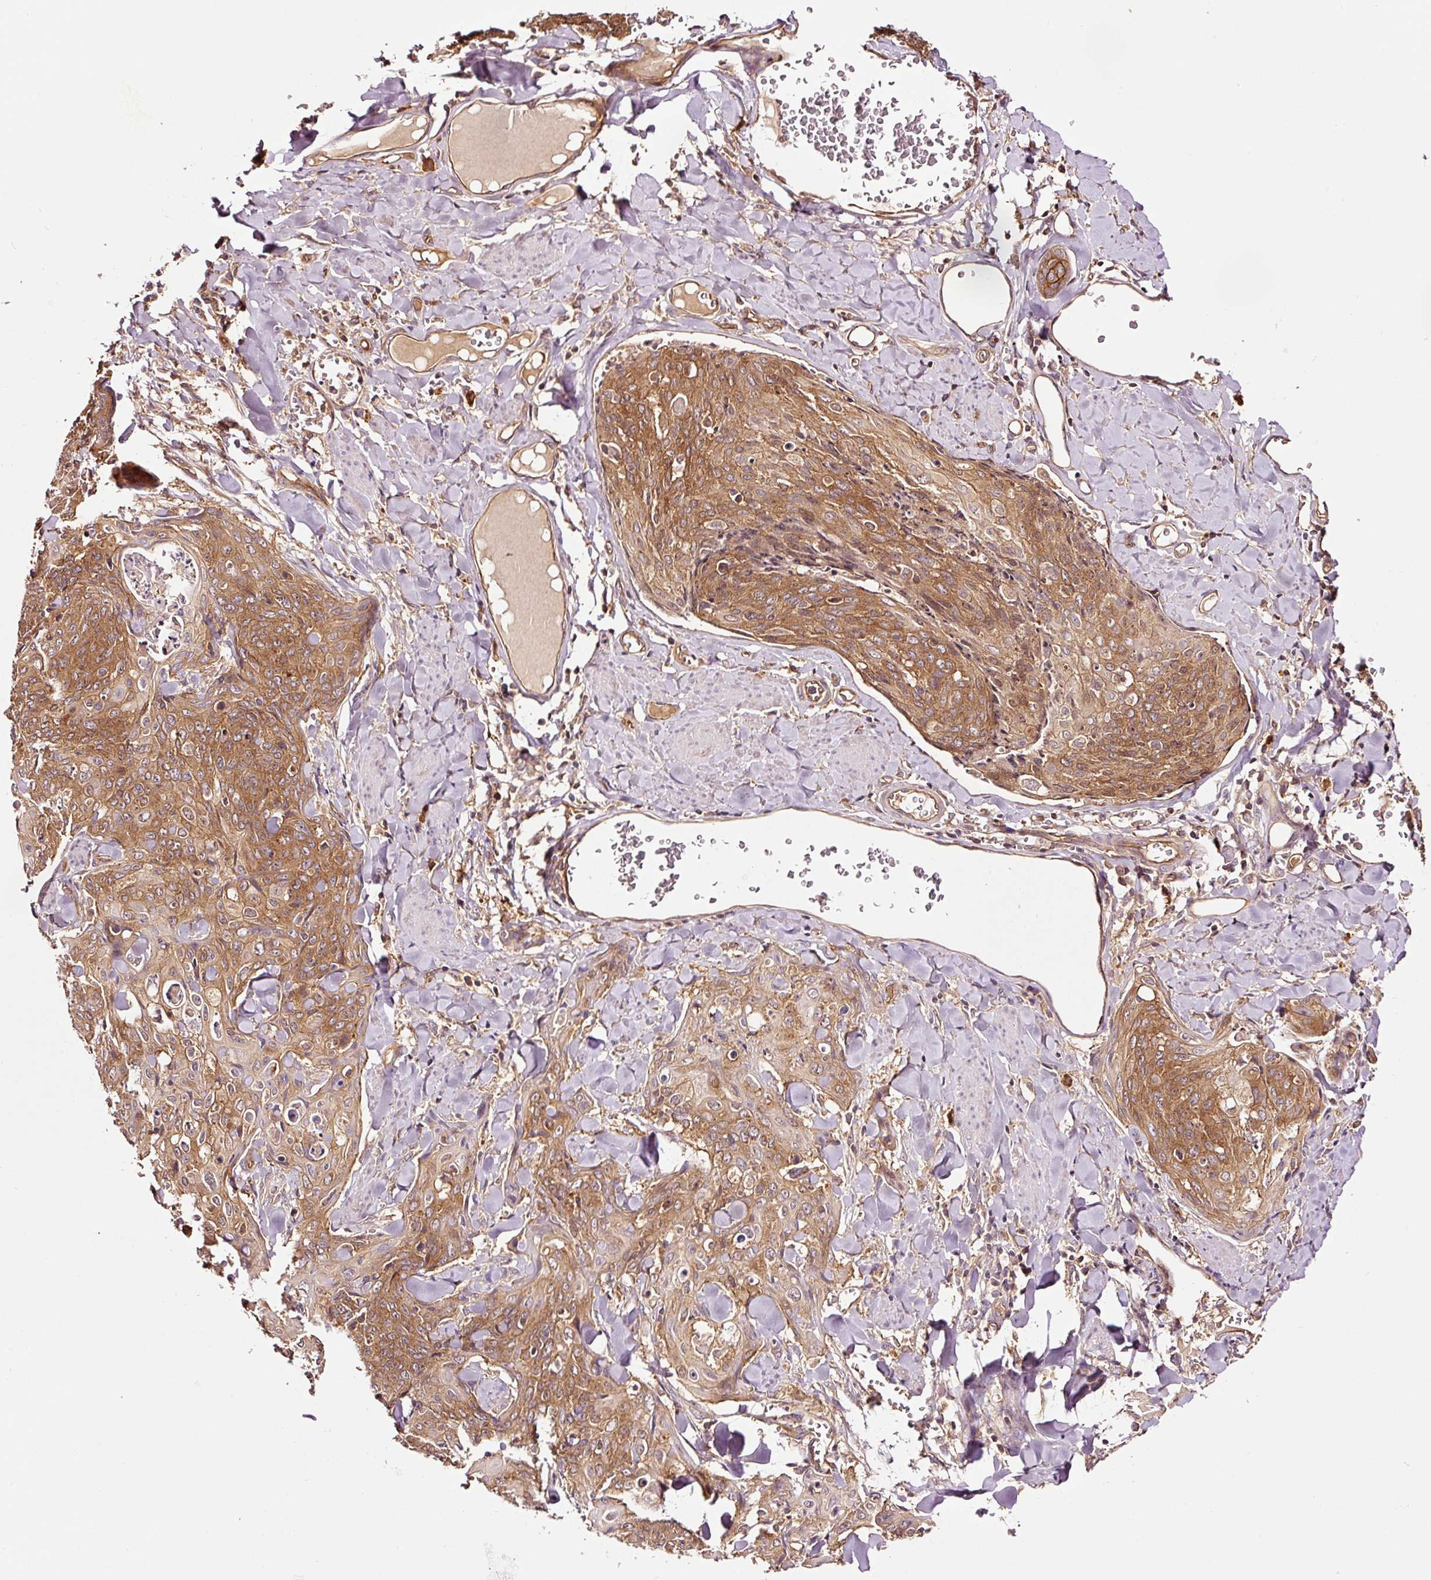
{"staining": {"intensity": "moderate", "quantity": ">75%", "location": "cytoplasmic/membranous"}, "tissue": "skin cancer", "cell_type": "Tumor cells", "image_type": "cancer", "snomed": [{"axis": "morphology", "description": "Squamous cell carcinoma, NOS"}, {"axis": "topography", "description": "Skin"}, {"axis": "topography", "description": "Vulva"}], "caption": "This histopathology image displays immunohistochemistry staining of skin cancer (squamous cell carcinoma), with medium moderate cytoplasmic/membranous staining in about >75% of tumor cells.", "gene": "METAP1", "patient": {"sex": "female", "age": 85}}